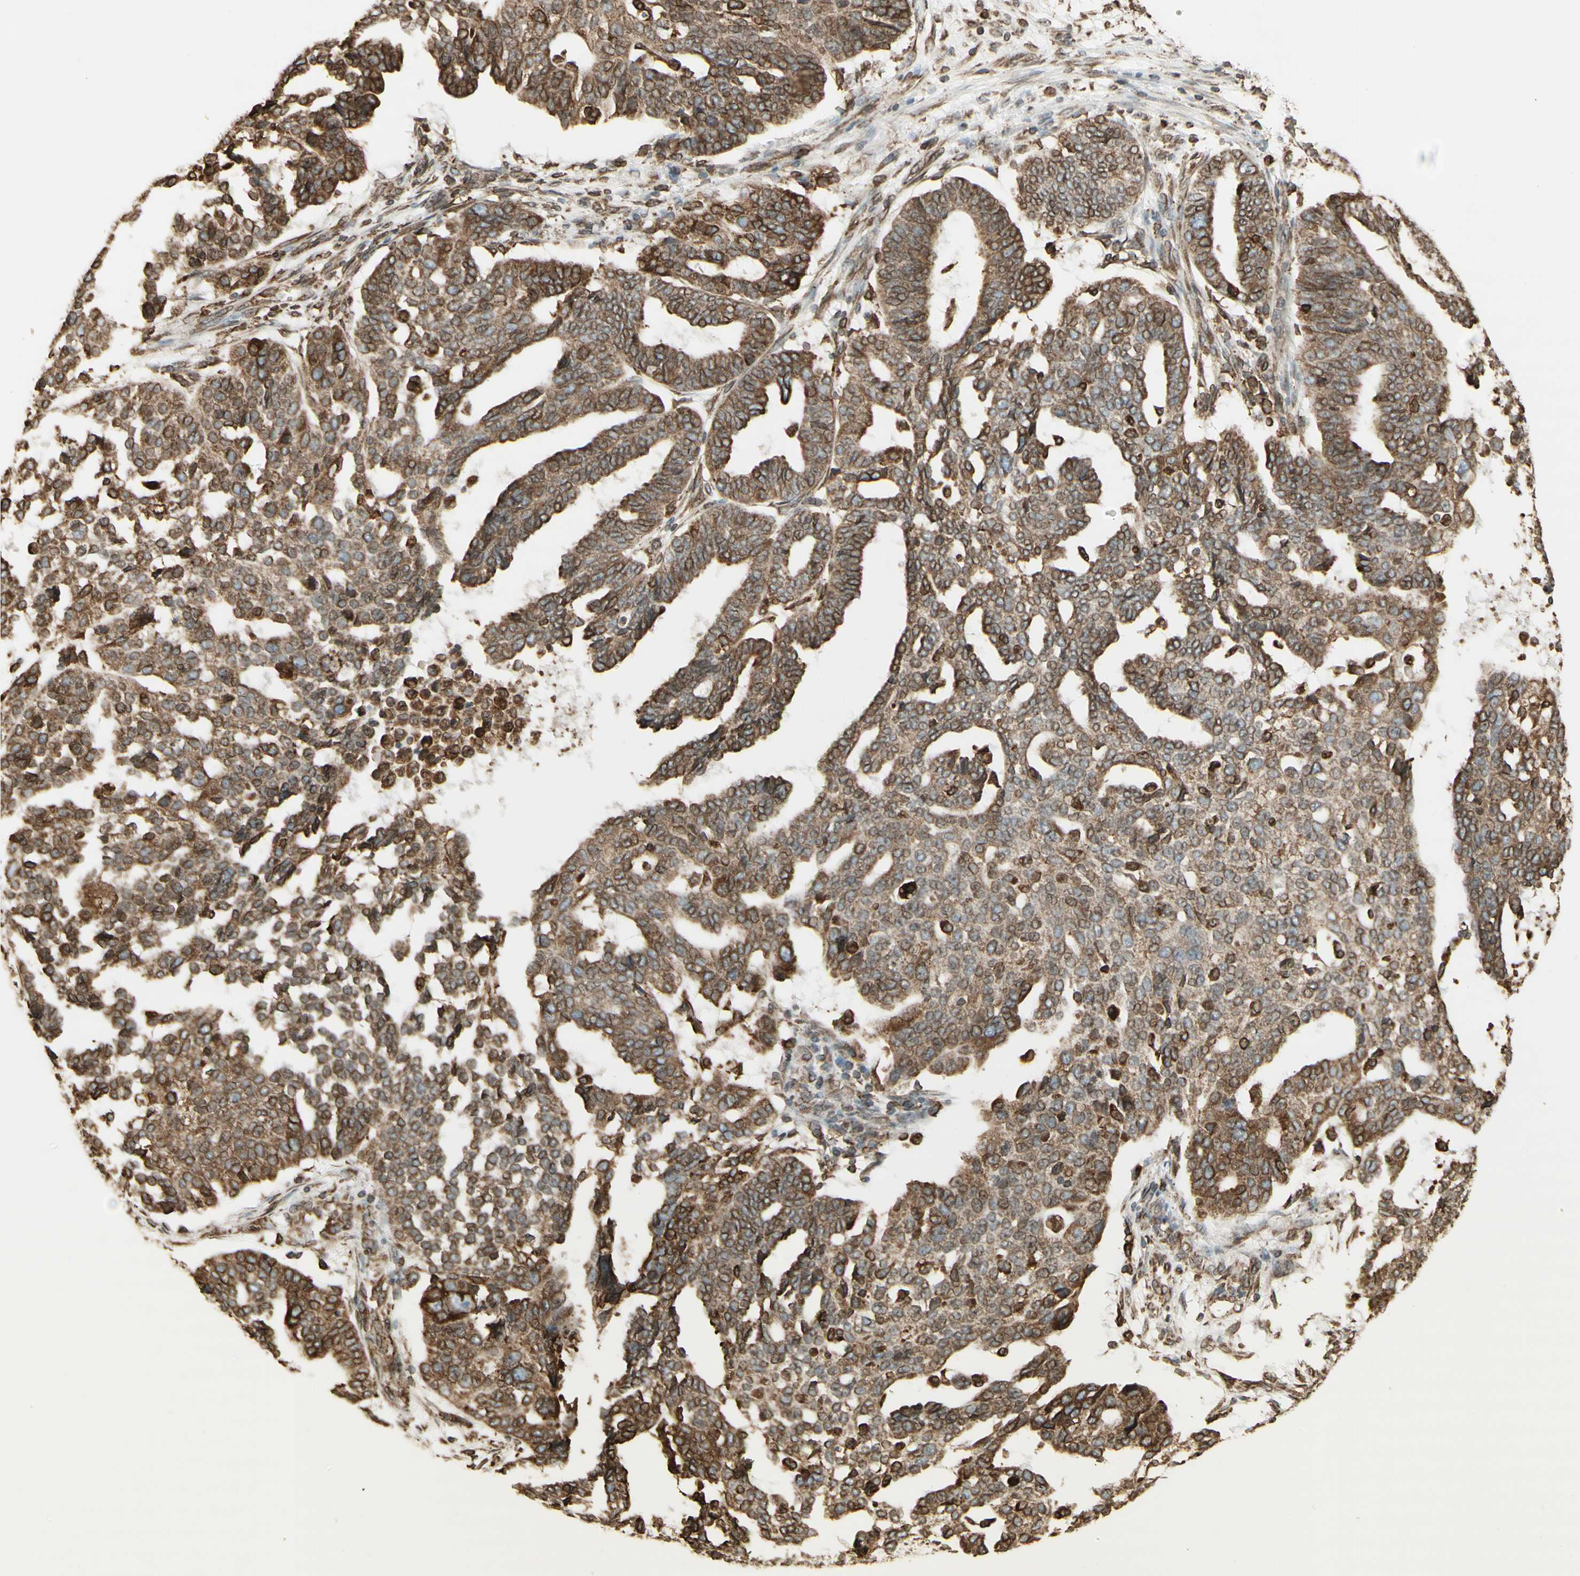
{"staining": {"intensity": "moderate", "quantity": "25%-75%", "location": "cytoplasmic/membranous"}, "tissue": "ovarian cancer", "cell_type": "Tumor cells", "image_type": "cancer", "snomed": [{"axis": "morphology", "description": "Cystadenocarcinoma, serous, NOS"}, {"axis": "topography", "description": "Ovary"}], "caption": "A high-resolution histopathology image shows immunohistochemistry staining of ovarian serous cystadenocarcinoma, which shows moderate cytoplasmic/membranous expression in about 25%-75% of tumor cells. (brown staining indicates protein expression, while blue staining denotes nuclei).", "gene": "CANX", "patient": {"sex": "female", "age": 59}}